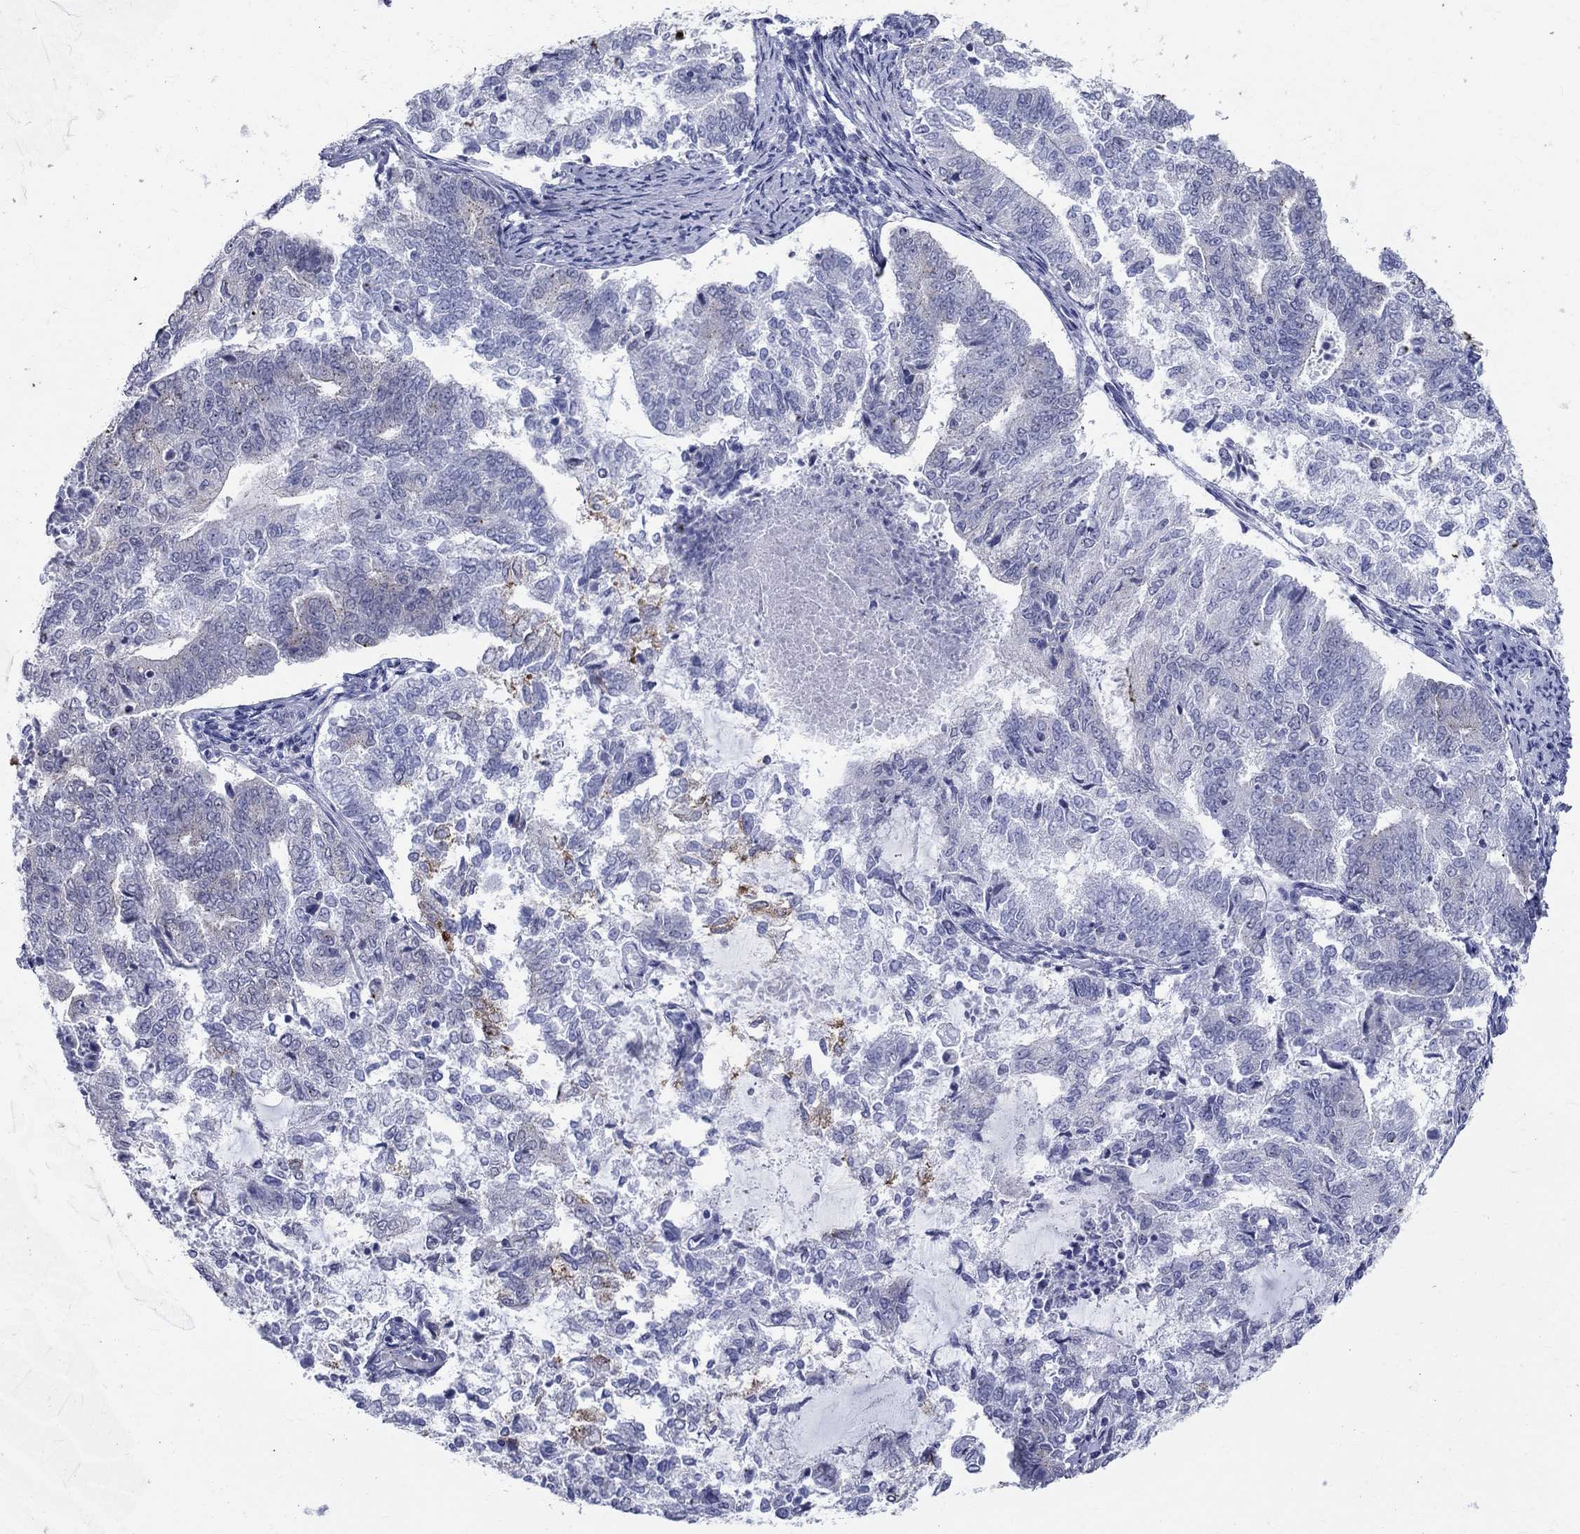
{"staining": {"intensity": "negative", "quantity": "none", "location": "none"}, "tissue": "endometrial cancer", "cell_type": "Tumor cells", "image_type": "cancer", "snomed": [{"axis": "morphology", "description": "Adenocarcinoma, NOS"}, {"axis": "topography", "description": "Endometrium"}], "caption": "DAB immunohistochemical staining of human endometrial cancer (adenocarcinoma) shows no significant positivity in tumor cells. (Brightfield microscopy of DAB immunohistochemistry at high magnification).", "gene": "CEP43", "patient": {"sex": "female", "age": 65}}